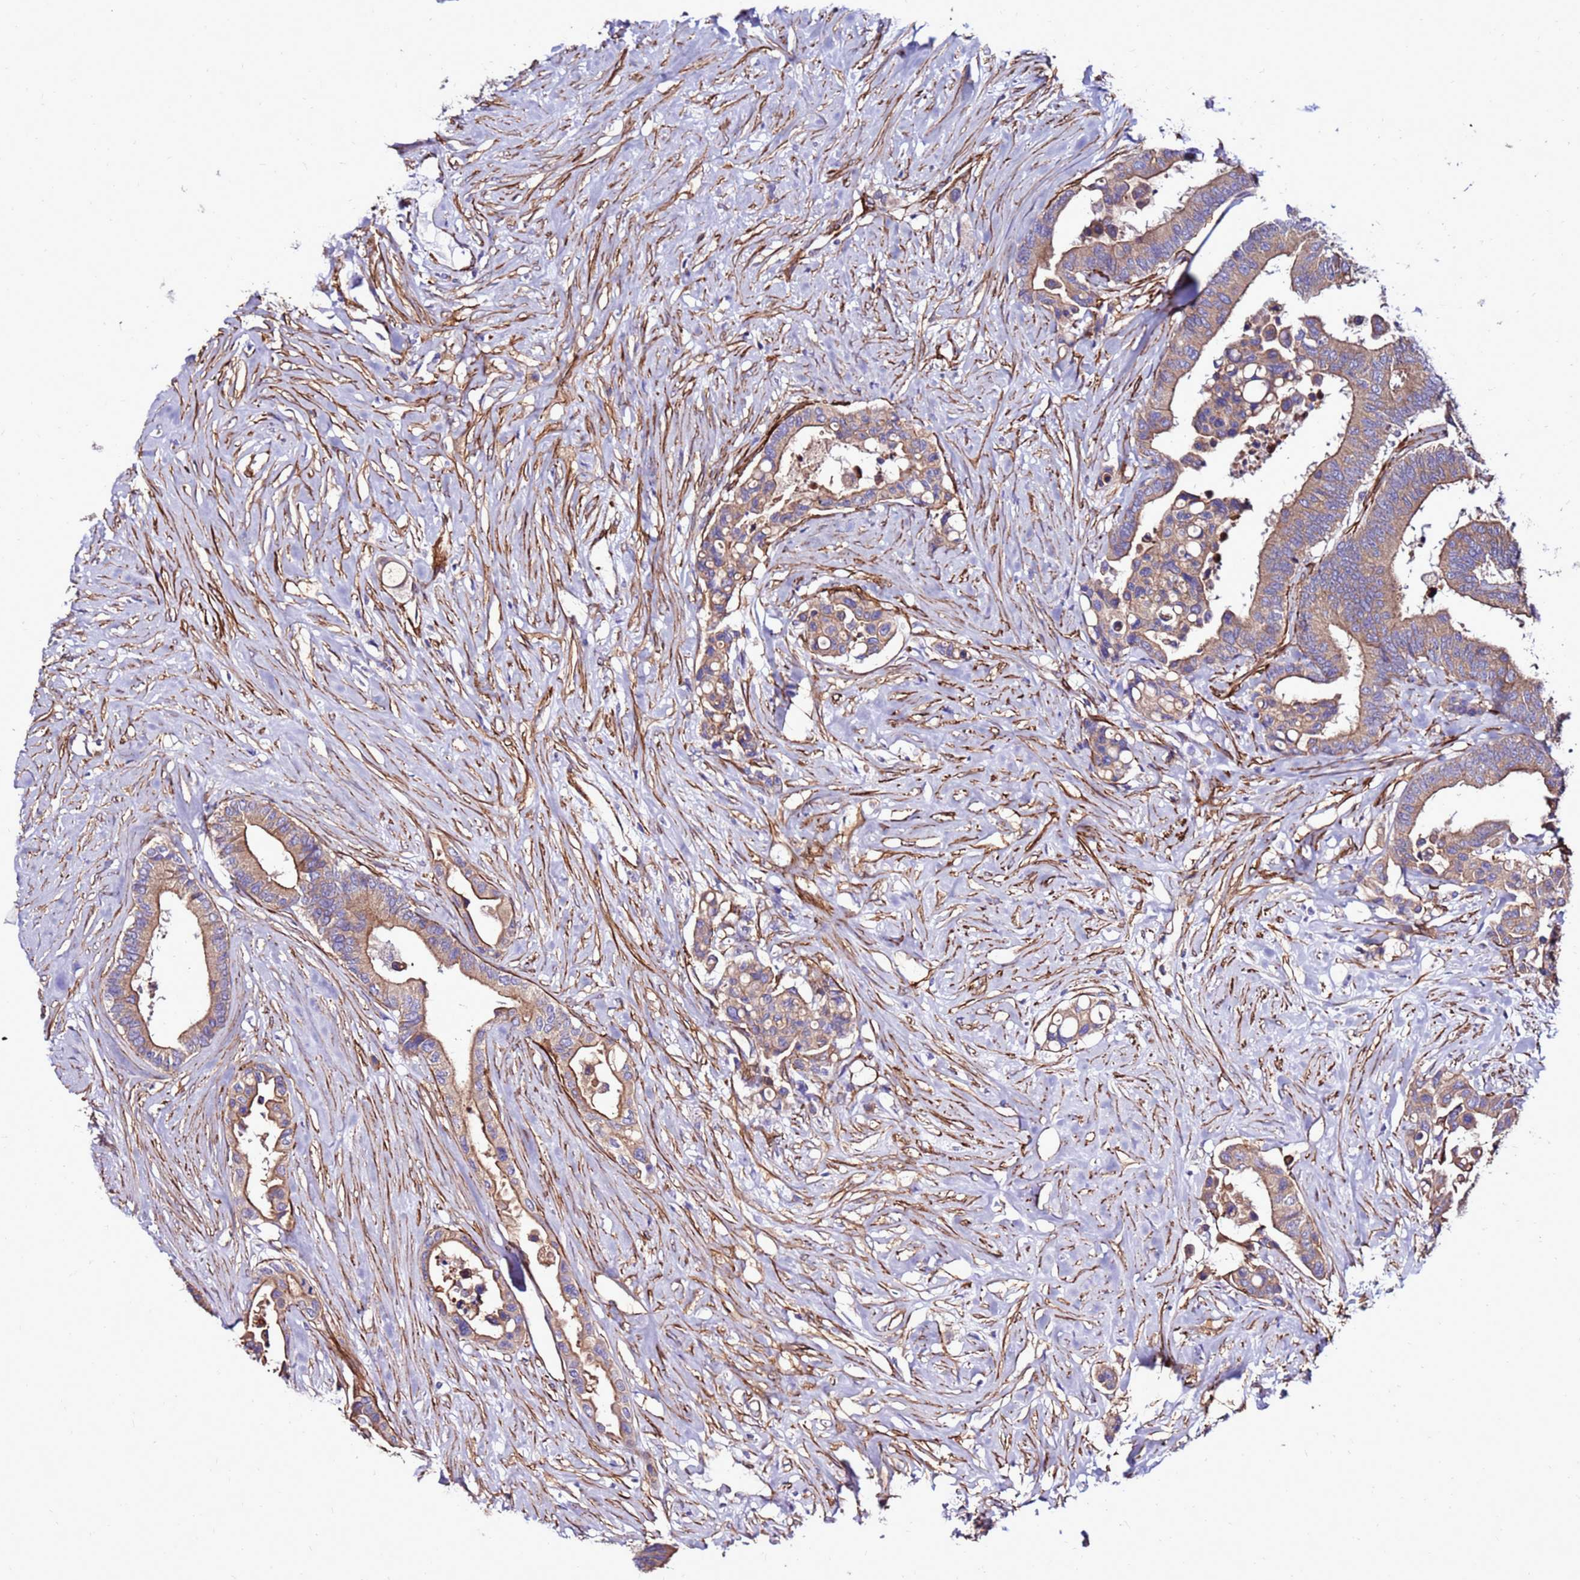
{"staining": {"intensity": "moderate", "quantity": ">75%", "location": "cytoplasmic/membranous"}, "tissue": "colorectal cancer", "cell_type": "Tumor cells", "image_type": "cancer", "snomed": [{"axis": "morphology", "description": "Normal tissue, NOS"}, {"axis": "morphology", "description": "Adenocarcinoma, NOS"}, {"axis": "topography", "description": "Colon"}], "caption": "Colorectal cancer stained with DAB immunohistochemistry demonstrates medium levels of moderate cytoplasmic/membranous staining in approximately >75% of tumor cells.", "gene": "EI24", "patient": {"sex": "male", "age": 82}}